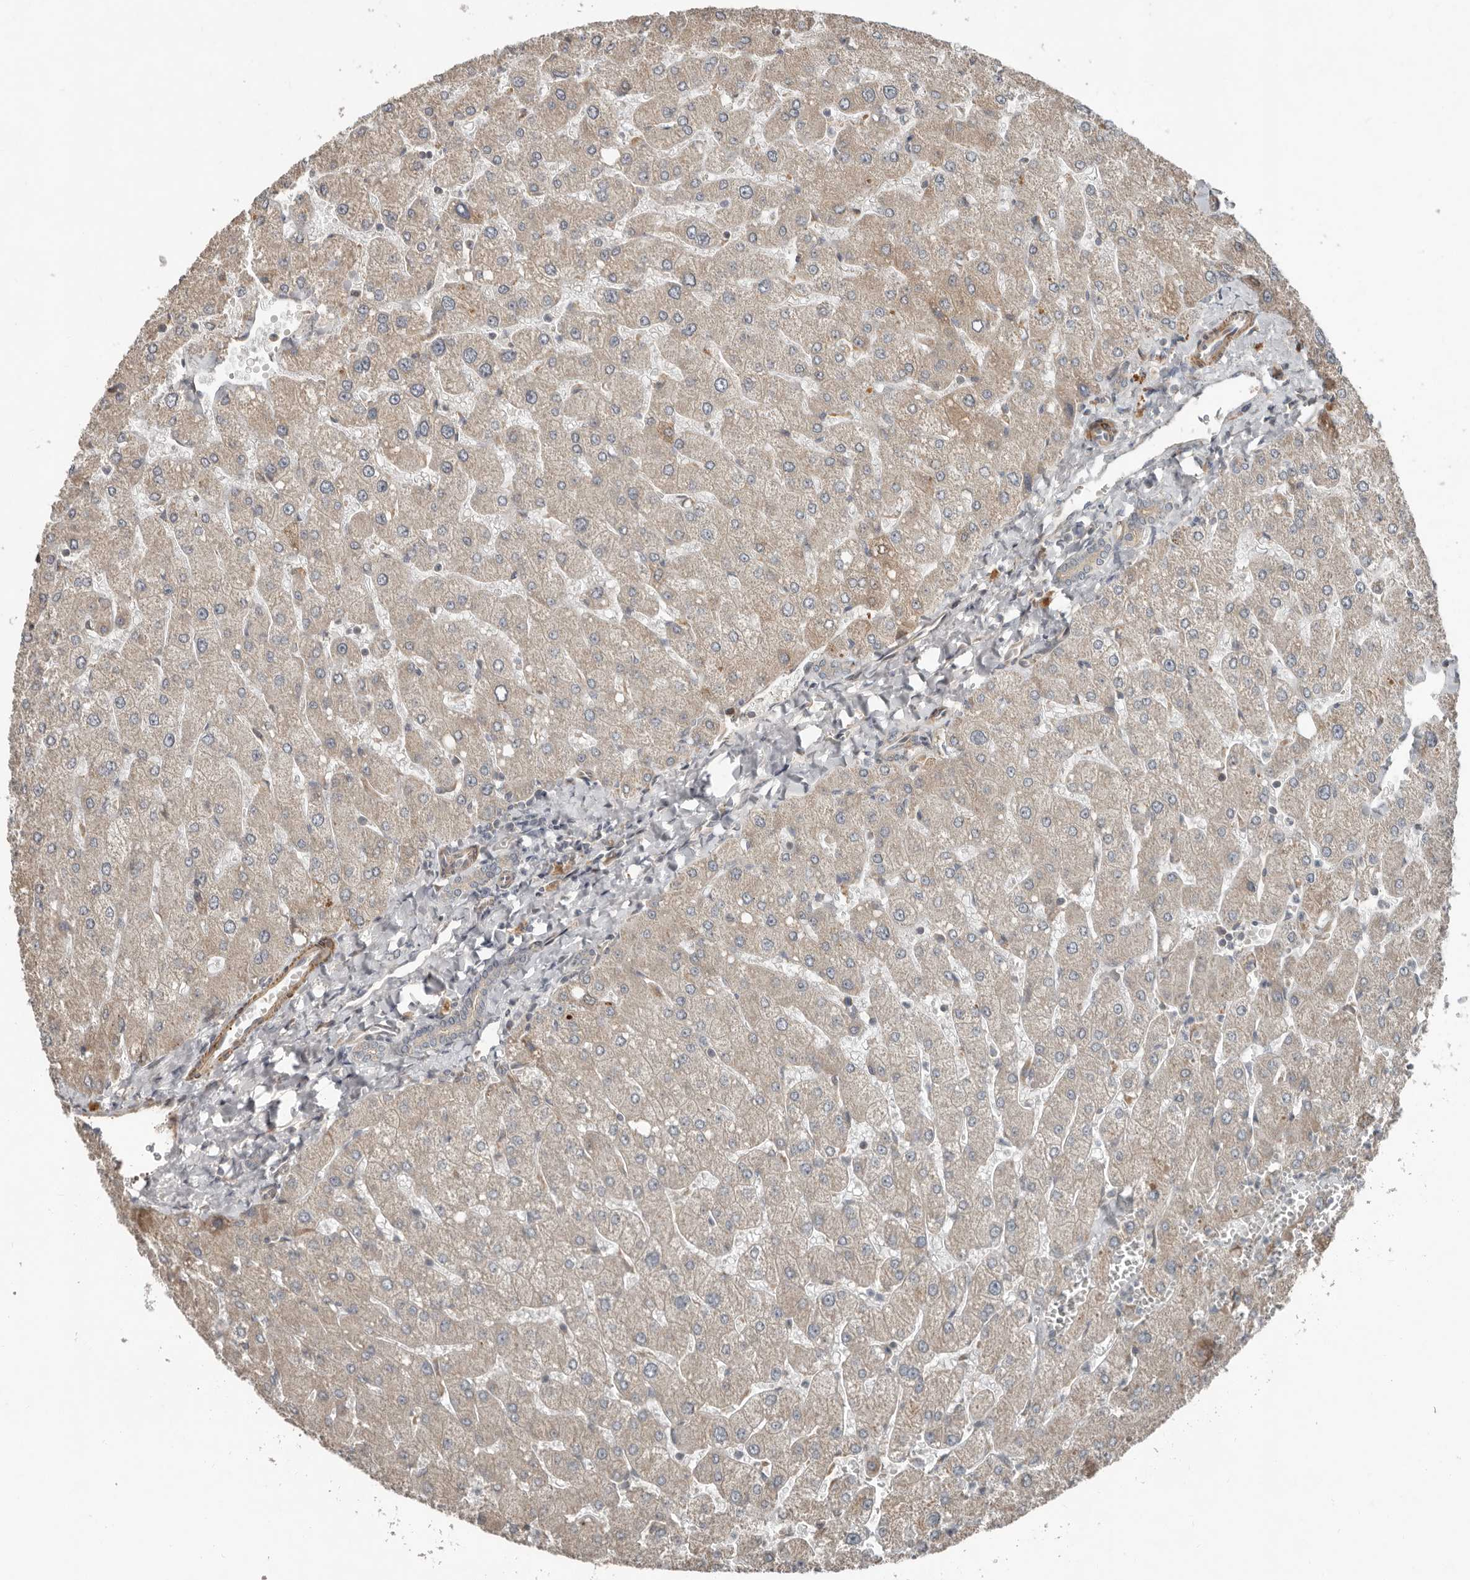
{"staining": {"intensity": "weak", "quantity": "25%-75%", "location": "cytoplasmic/membranous"}, "tissue": "liver", "cell_type": "Cholangiocytes", "image_type": "normal", "snomed": [{"axis": "morphology", "description": "Normal tissue, NOS"}, {"axis": "topography", "description": "Liver"}], "caption": "Protein expression analysis of unremarkable liver shows weak cytoplasmic/membranous positivity in approximately 25%-75% of cholangiocytes.", "gene": "SLC6A7", "patient": {"sex": "male", "age": 55}}